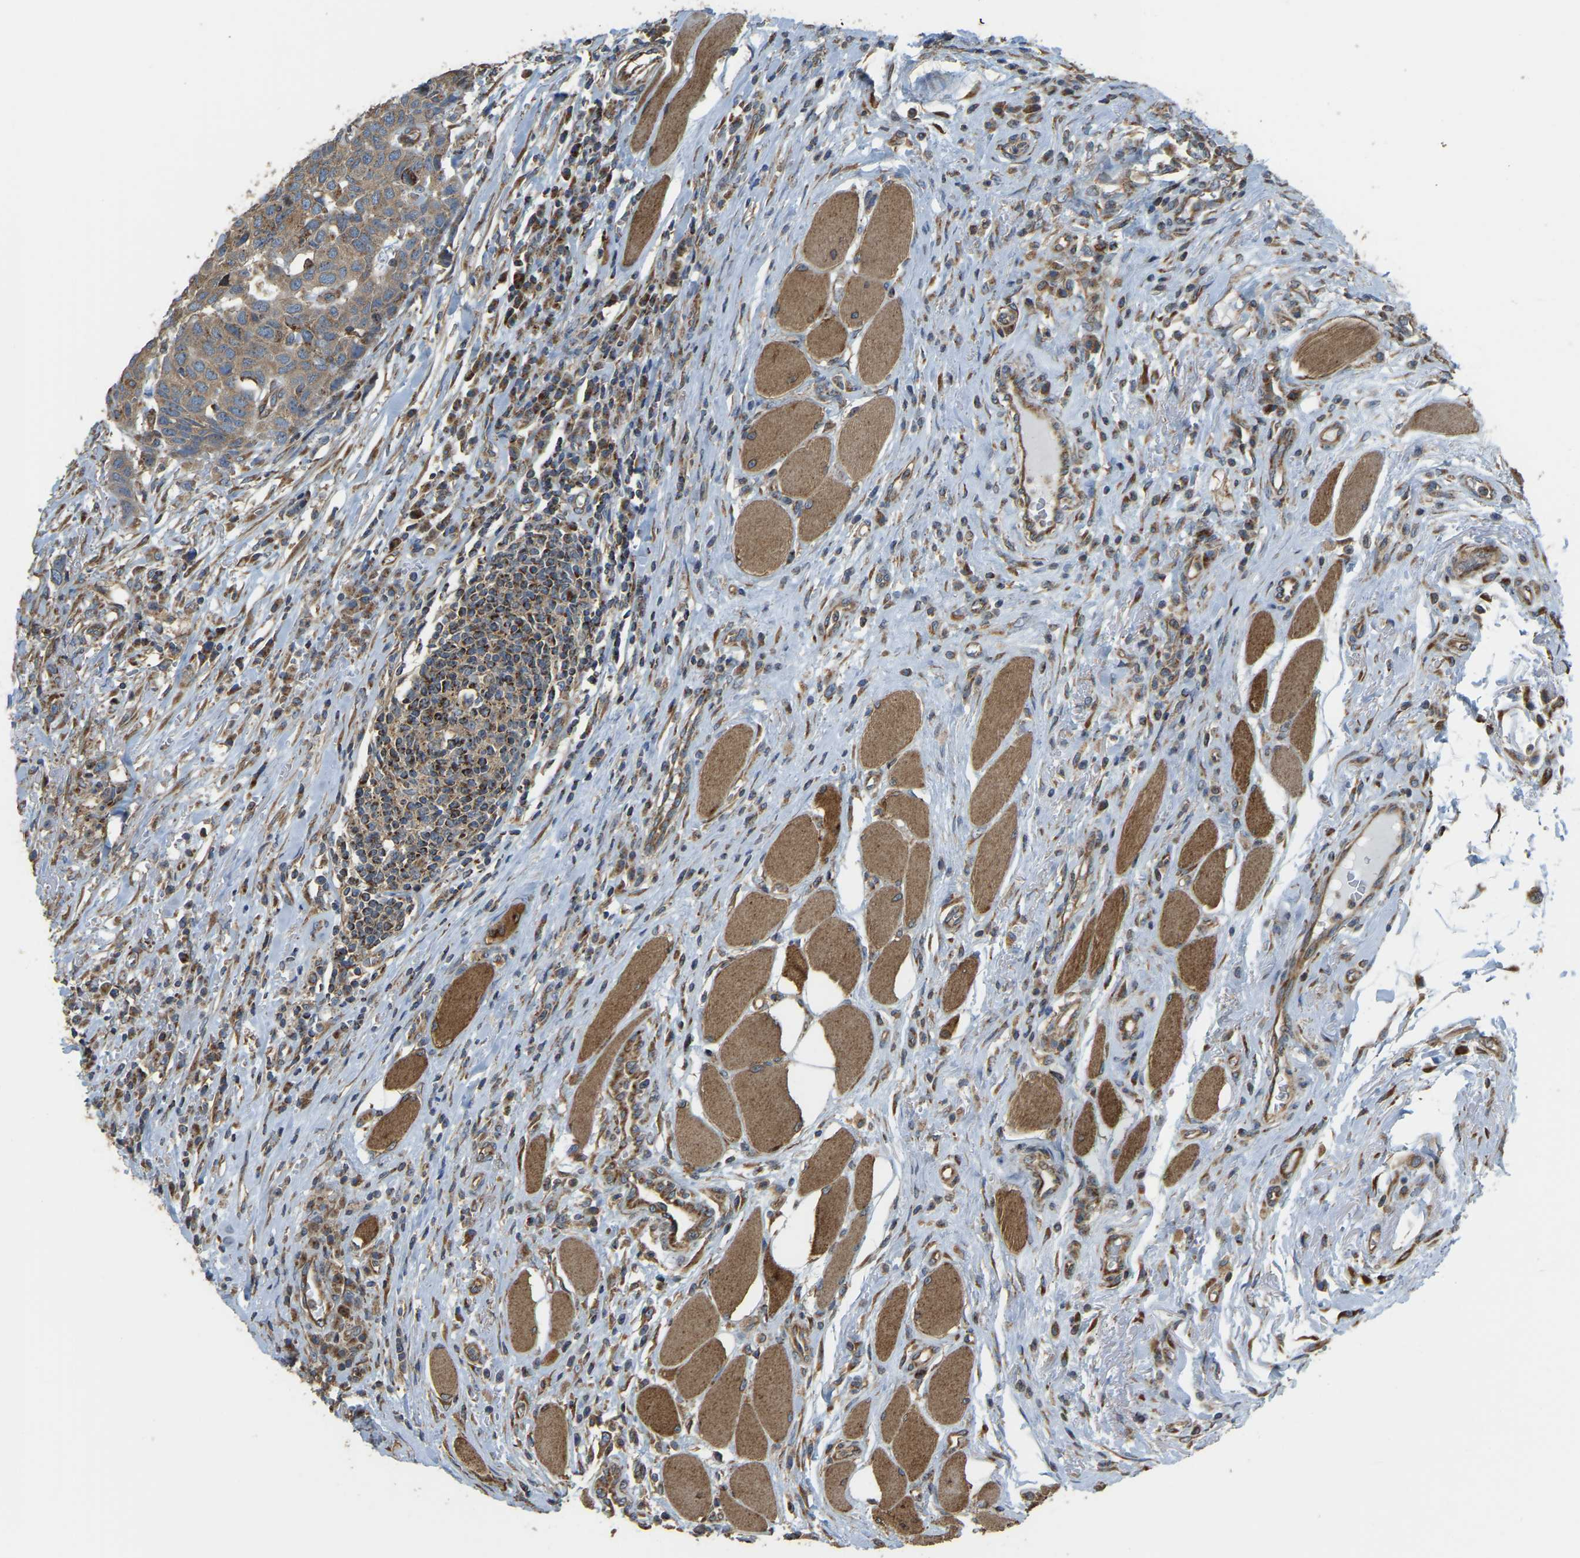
{"staining": {"intensity": "moderate", "quantity": ">75%", "location": "cytoplasmic/membranous"}, "tissue": "head and neck cancer", "cell_type": "Tumor cells", "image_type": "cancer", "snomed": [{"axis": "morphology", "description": "Squamous cell carcinoma, NOS"}, {"axis": "topography", "description": "Head-Neck"}], "caption": "This photomicrograph exhibits squamous cell carcinoma (head and neck) stained with immunohistochemistry (IHC) to label a protein in brown. The cytoplasmic/membranous of tumor cells show moderate positivity for the protein. Nuclei are counter-stained blue.", "gene": "PSMD7", "patient": {"sex": "male", "age": 66}}